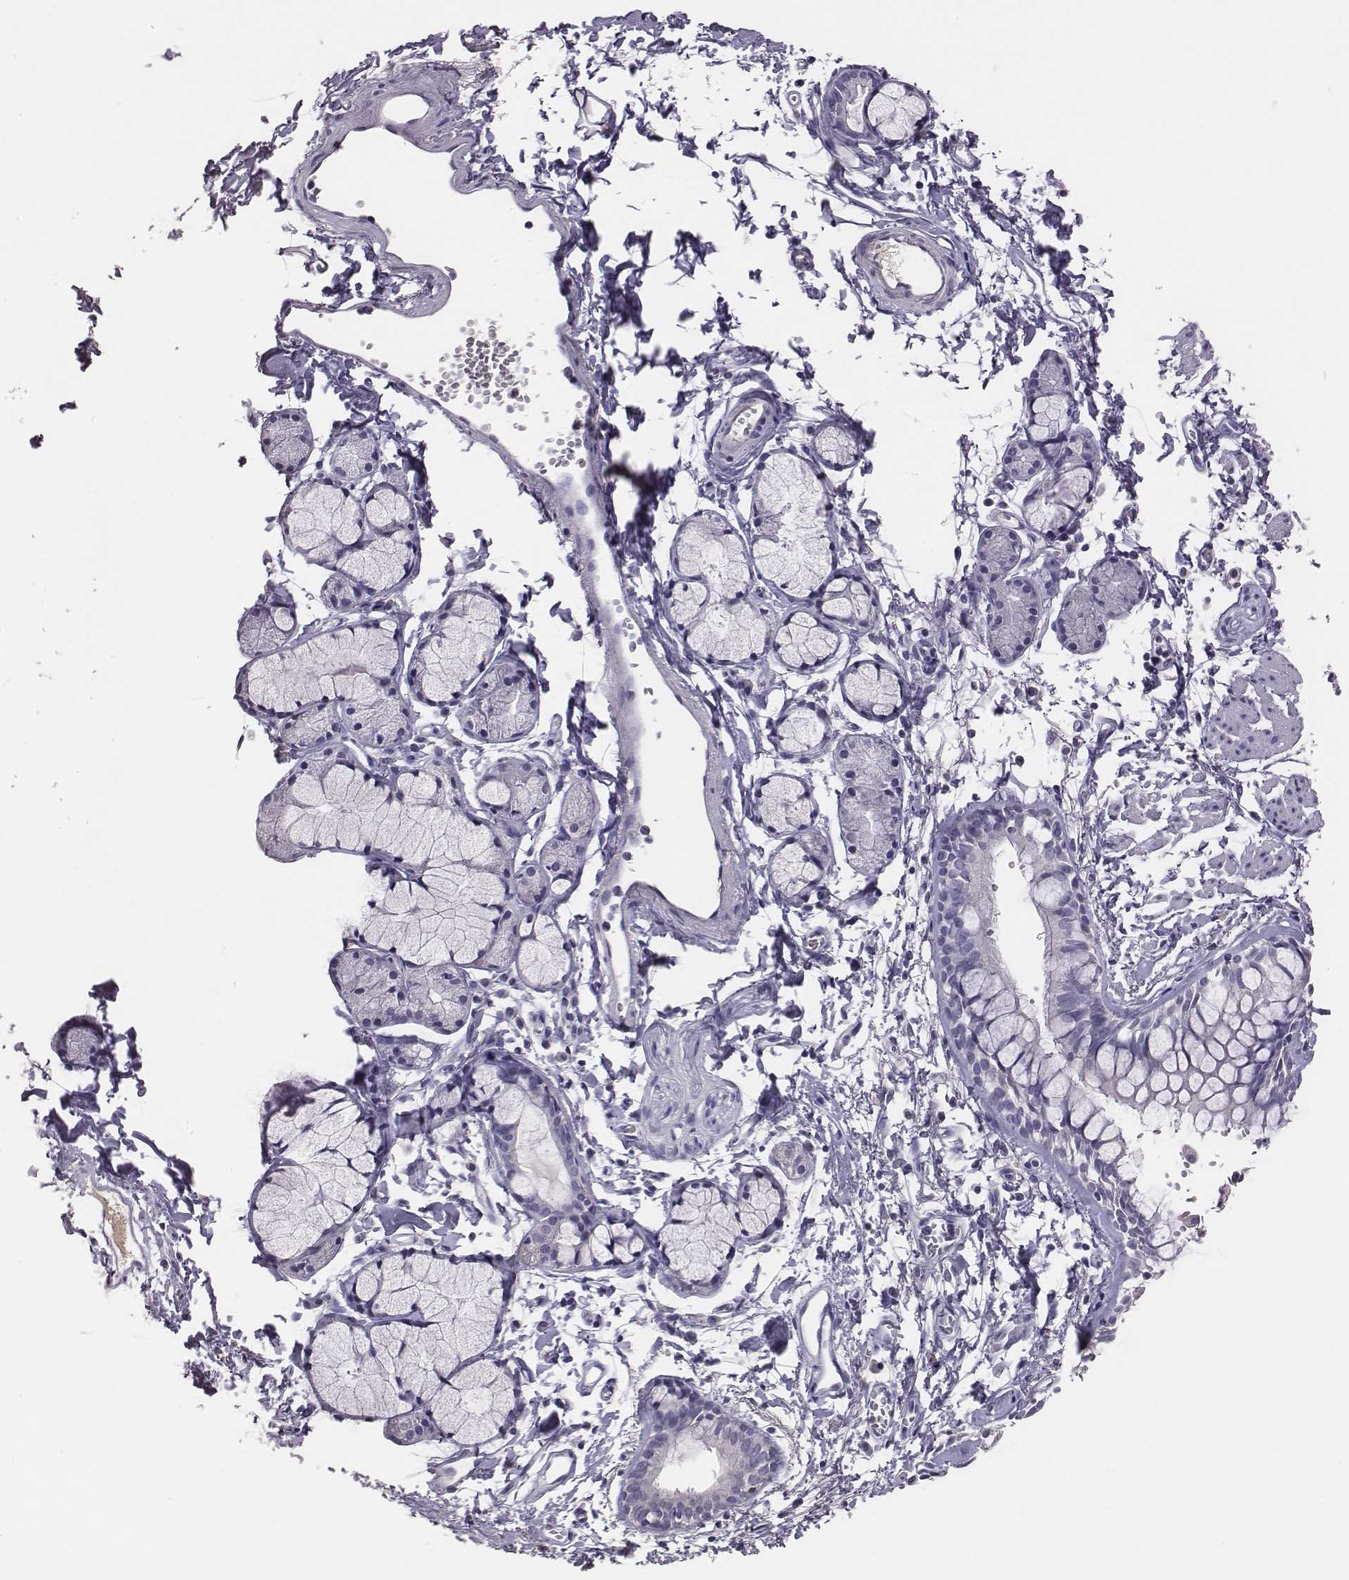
{"staining": {"intensity": "negative", "quantity": "none", "location": "none"}, "tissue": "bronchus", "cell_type": "Respiratory epithelial cells", "image_type": "normal", "snomed": [{"axis": "morphology", "description": "Normal tissue, NOS"}, {"axis": "topography", "description": "Cartilage tissue"}, {"axis": "topography", "description": "Bronchus"}], "caption": "The micrograph exhibits no staining of respiratory epithelial cells in benign bronchus. The staining was performed using DAB (3,3'-diaminobenzidine) to visualize the protein expression in brown, while the nuclei were stained in blue with hematoxylin (Magnification: 20x).", "gene": "EN1", "patient": {"sex": "female", "age": 59}}